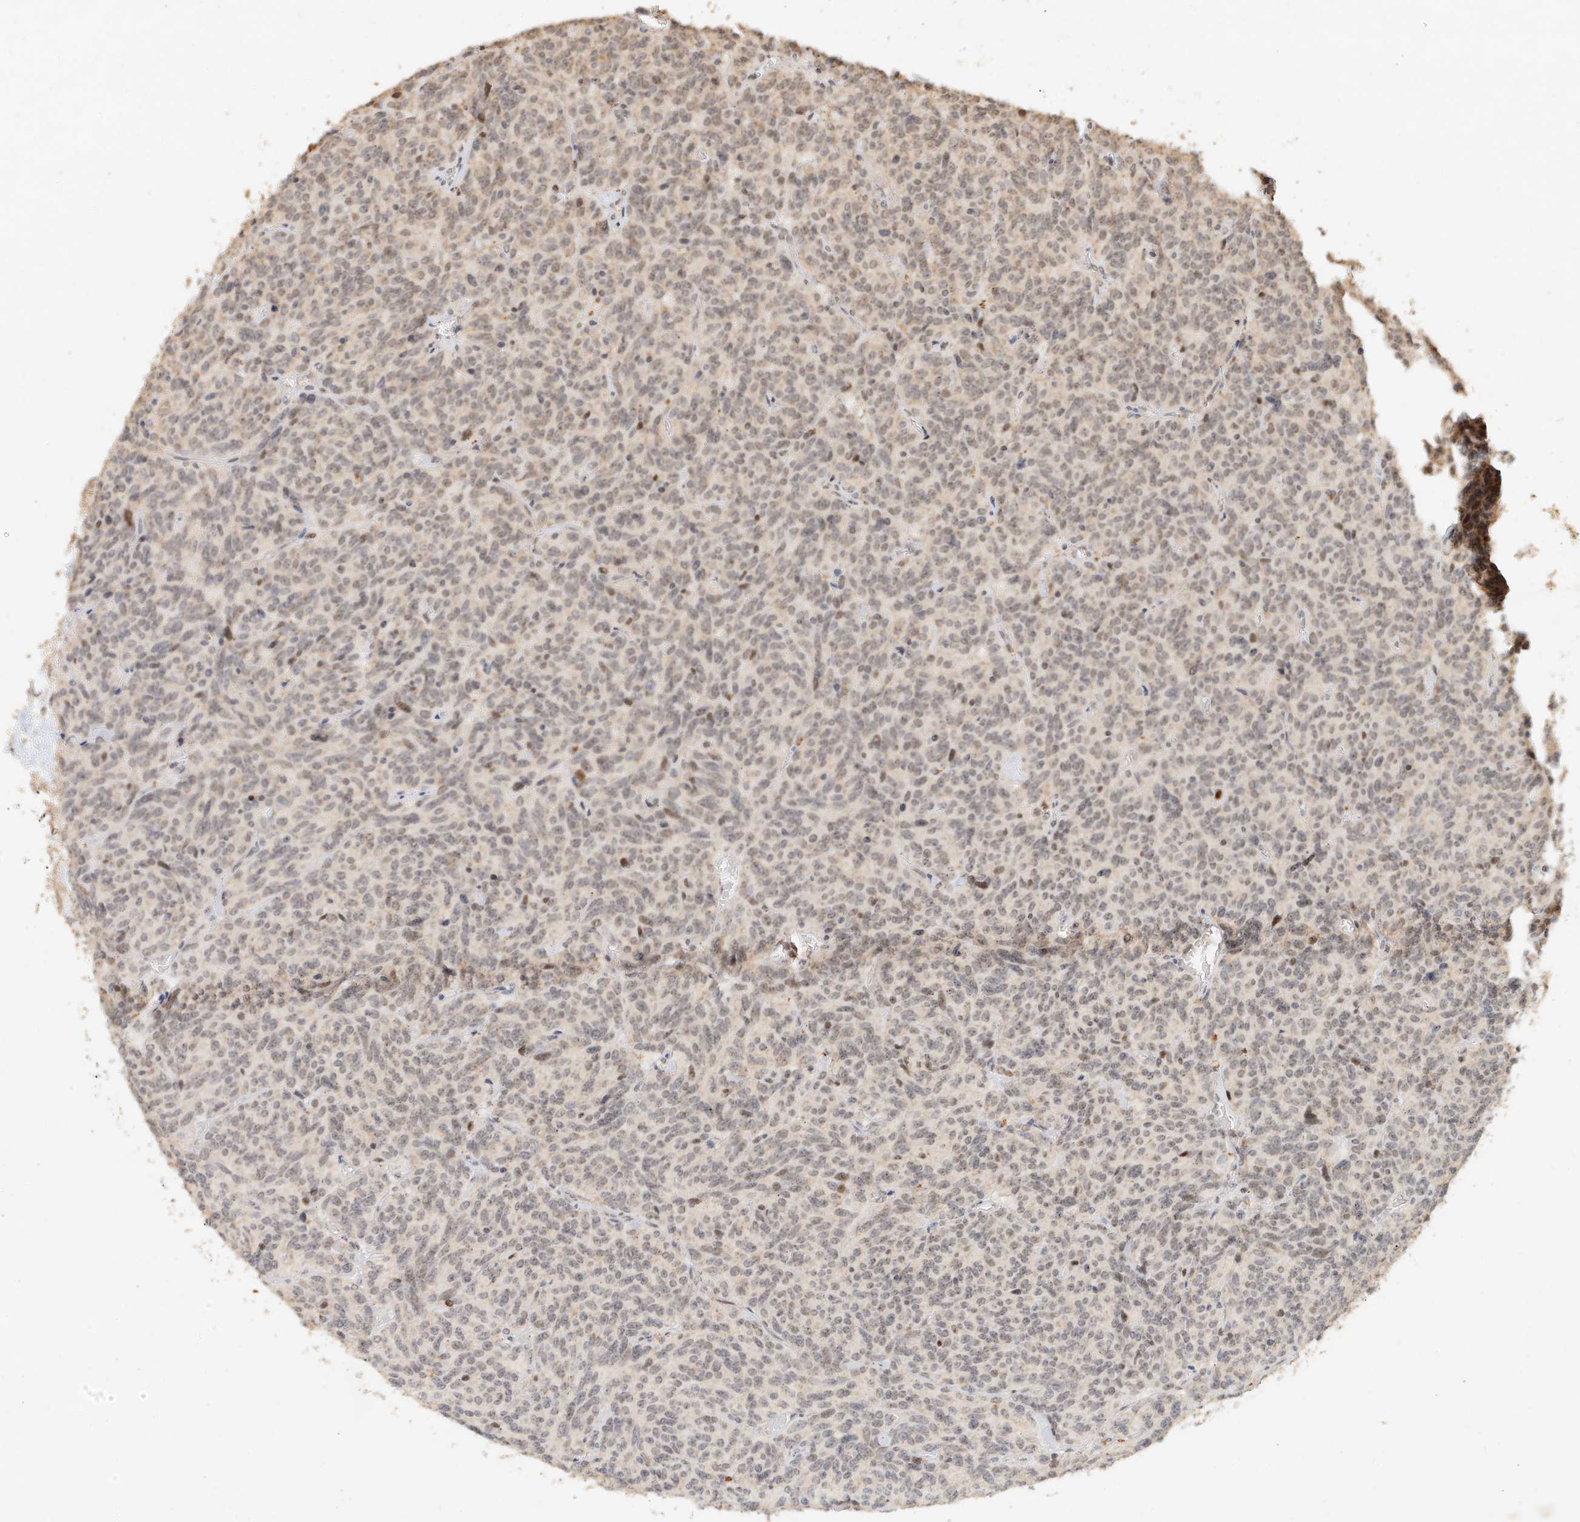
{"staining": {"intensity": "weak", "quantity": ">75%", "location": "cytoplasmic/membranous,nuclear"}, "tissue": "carcinoid", "cell_type": "Tumor cells", "image_type": "cancer", "snomed": [{"axis": "morphology", "description": "Carcinoid, malignant, NOS"}, {"axis": "topography", "description": "Lung"}], "caption": "Carcinoid was stained to show a protein in brown. There is low levels of weak cytoplasmic/membranous and nuclear expression in approximately >75% of tumor cells. The staining is performed using DAB (3,3'-diaminobenzidine) brown chromogen to label protein expression. The nuclei are counter-stained blue using hematoxylin.", "gene": "CXorf58", "patient": {"sex": "female", "age": 46}}